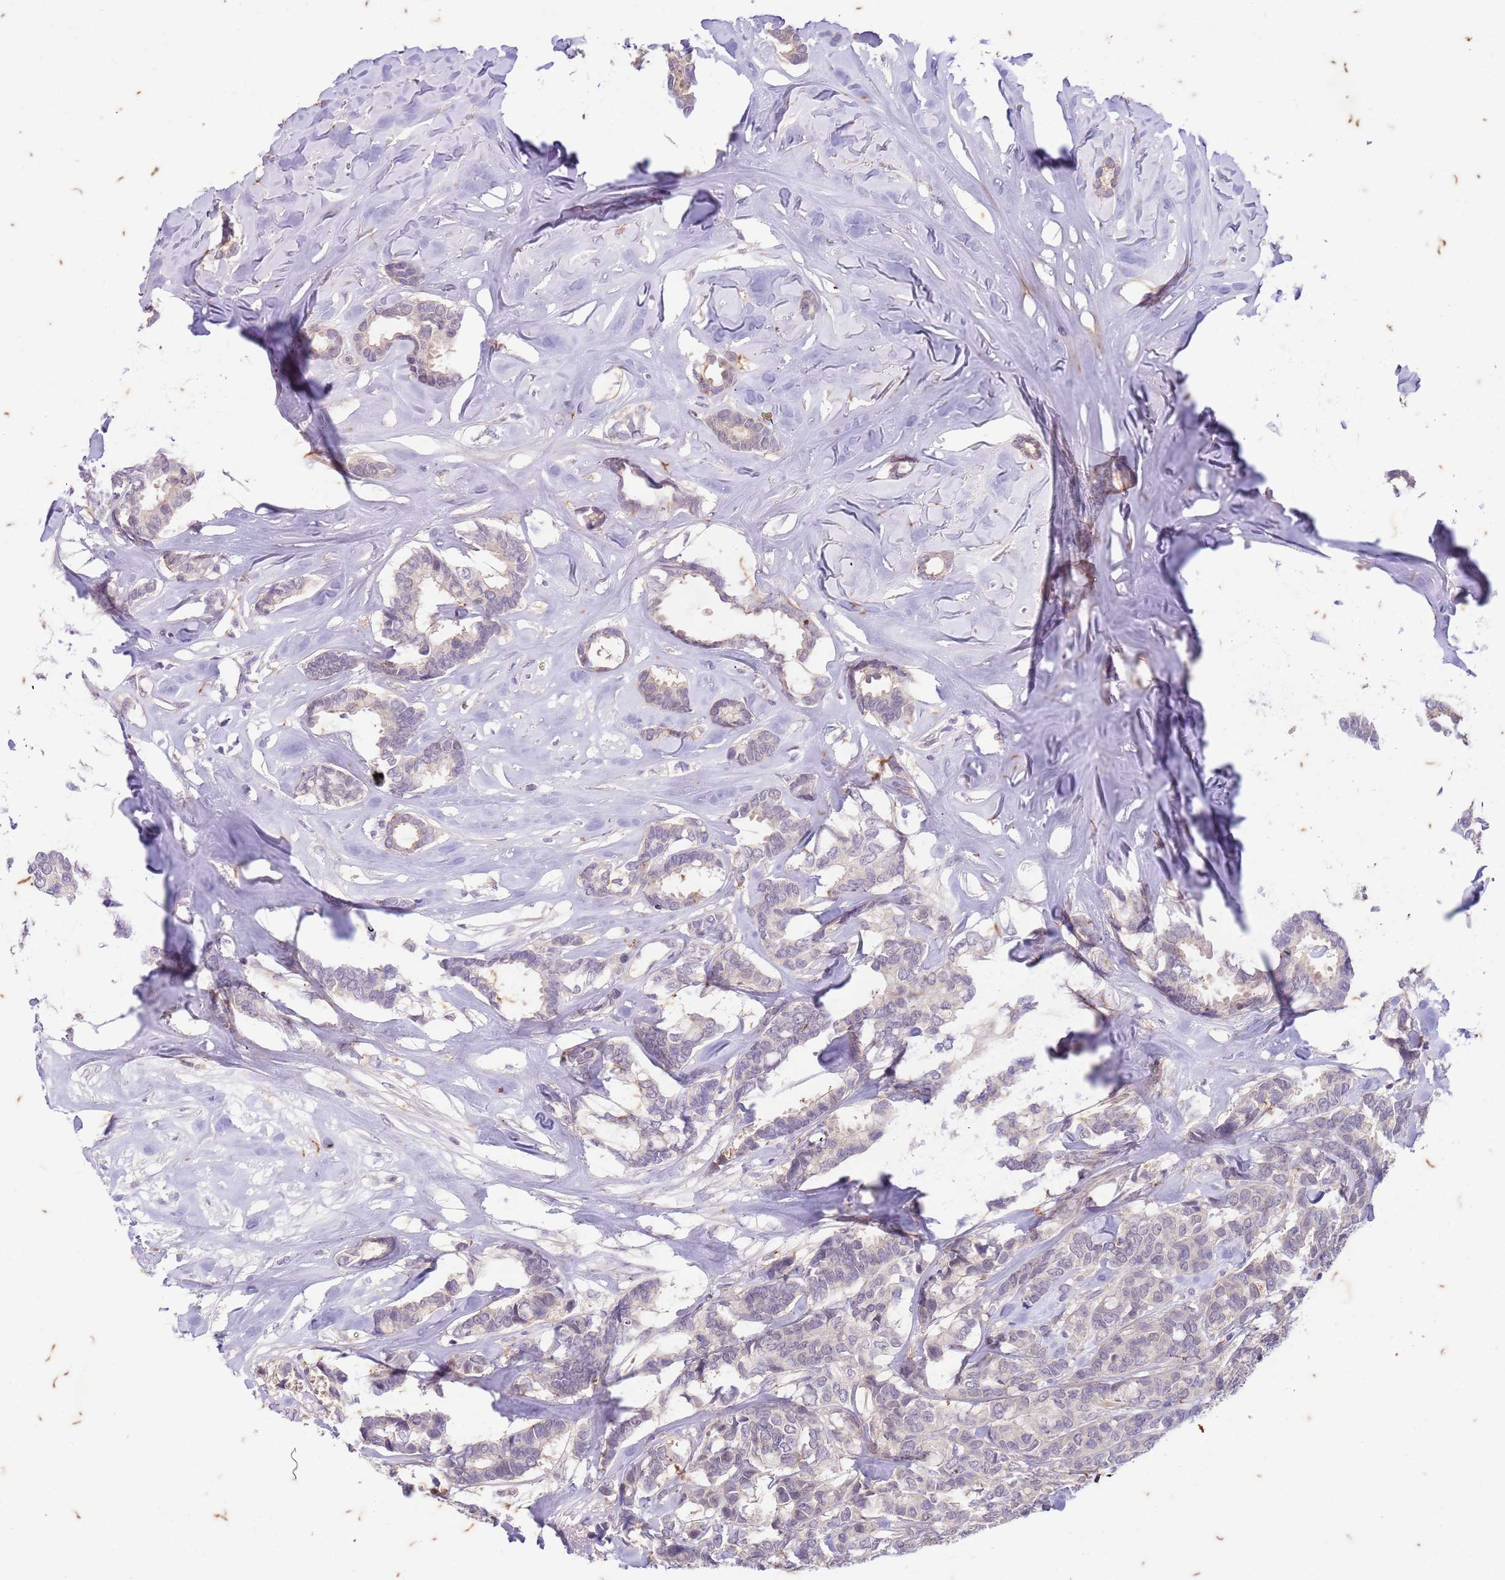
{"staining": {"intensity": "moderate", "quantity": "25%-75%", "location": "cytoplasmic/membranous,nuclear"}, "tissue": "breast cancer", "cell_type": "Tumor cells", "image_type": "cancer", "snomed": [{"axis": "morphology", "description": "Duct carcinoma"}, {"axis": "topography", "description": "Breast"}], "caption": "Breast cancer (invasive ductal carcinoma) was stained to show a protein in brown. There is medium levels of moderate cytoplasmic/membranous and nuclear staining in about 25%-75% of tumor cells. The protein of interest is stained brown, and the nuclei are stained in blue (DAB IHC with brightfield microscopy, high magnification).", "gene": "RAPGEF3", "patient": {"sex": "female", "age": 87}}